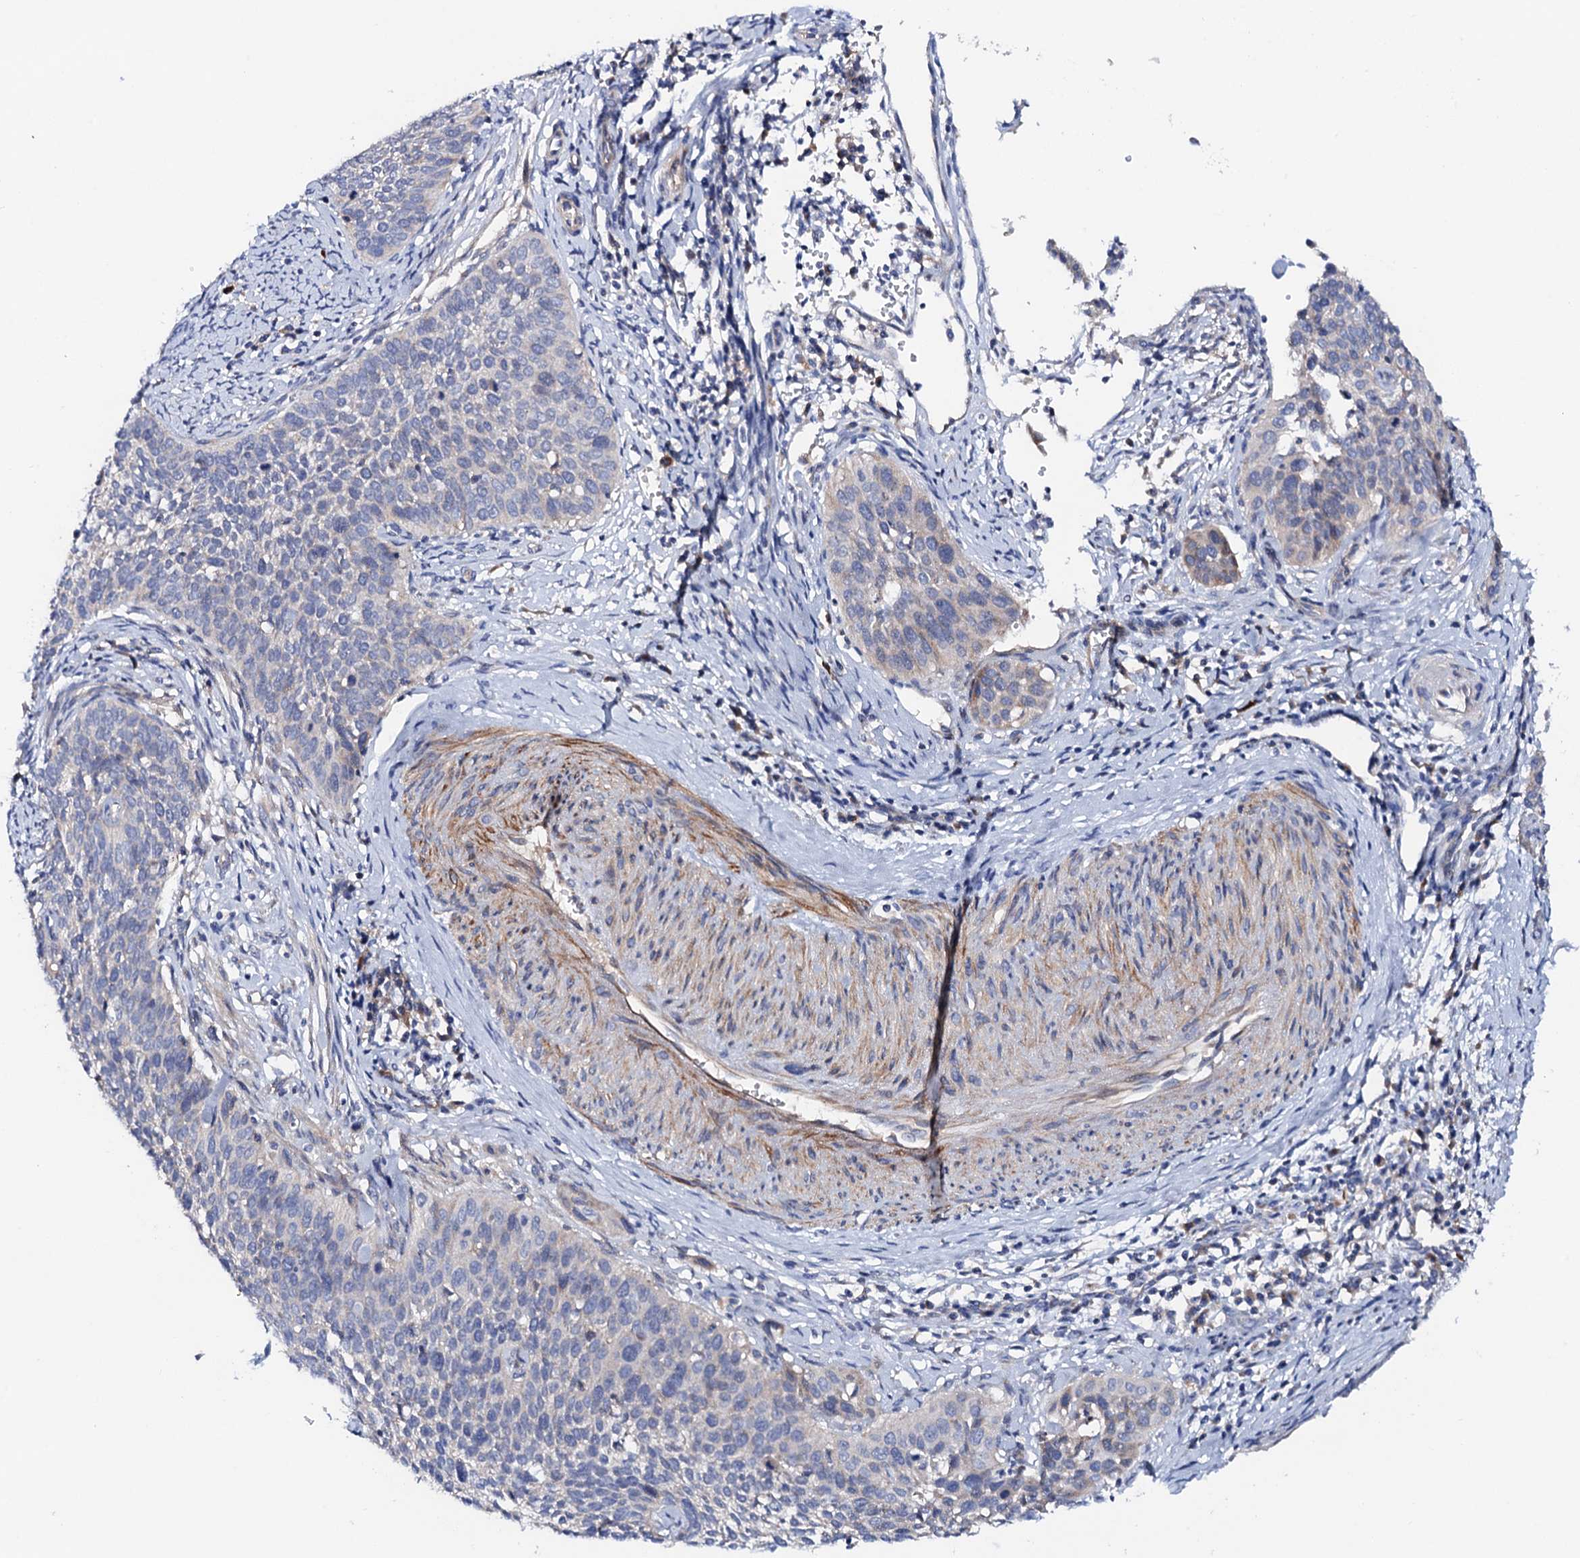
{"staining": {"intensity": "negative", "quantity": "none", "location": "none"}, "tissue": "cervical cancer", "cell_type": "Tumor cells", "image_type": "cancer", "snomed": [{"axis": "morphology", "description": "Squamous cell carcinoma, NOS"}, {"axis": "topography", "description": "Cervix"}], "caption": "Image shows no significant protein expression in tumor cells of cervical cancer.", "gene": "MRPL48", "patient": {"sex": "female", "age": 34}}